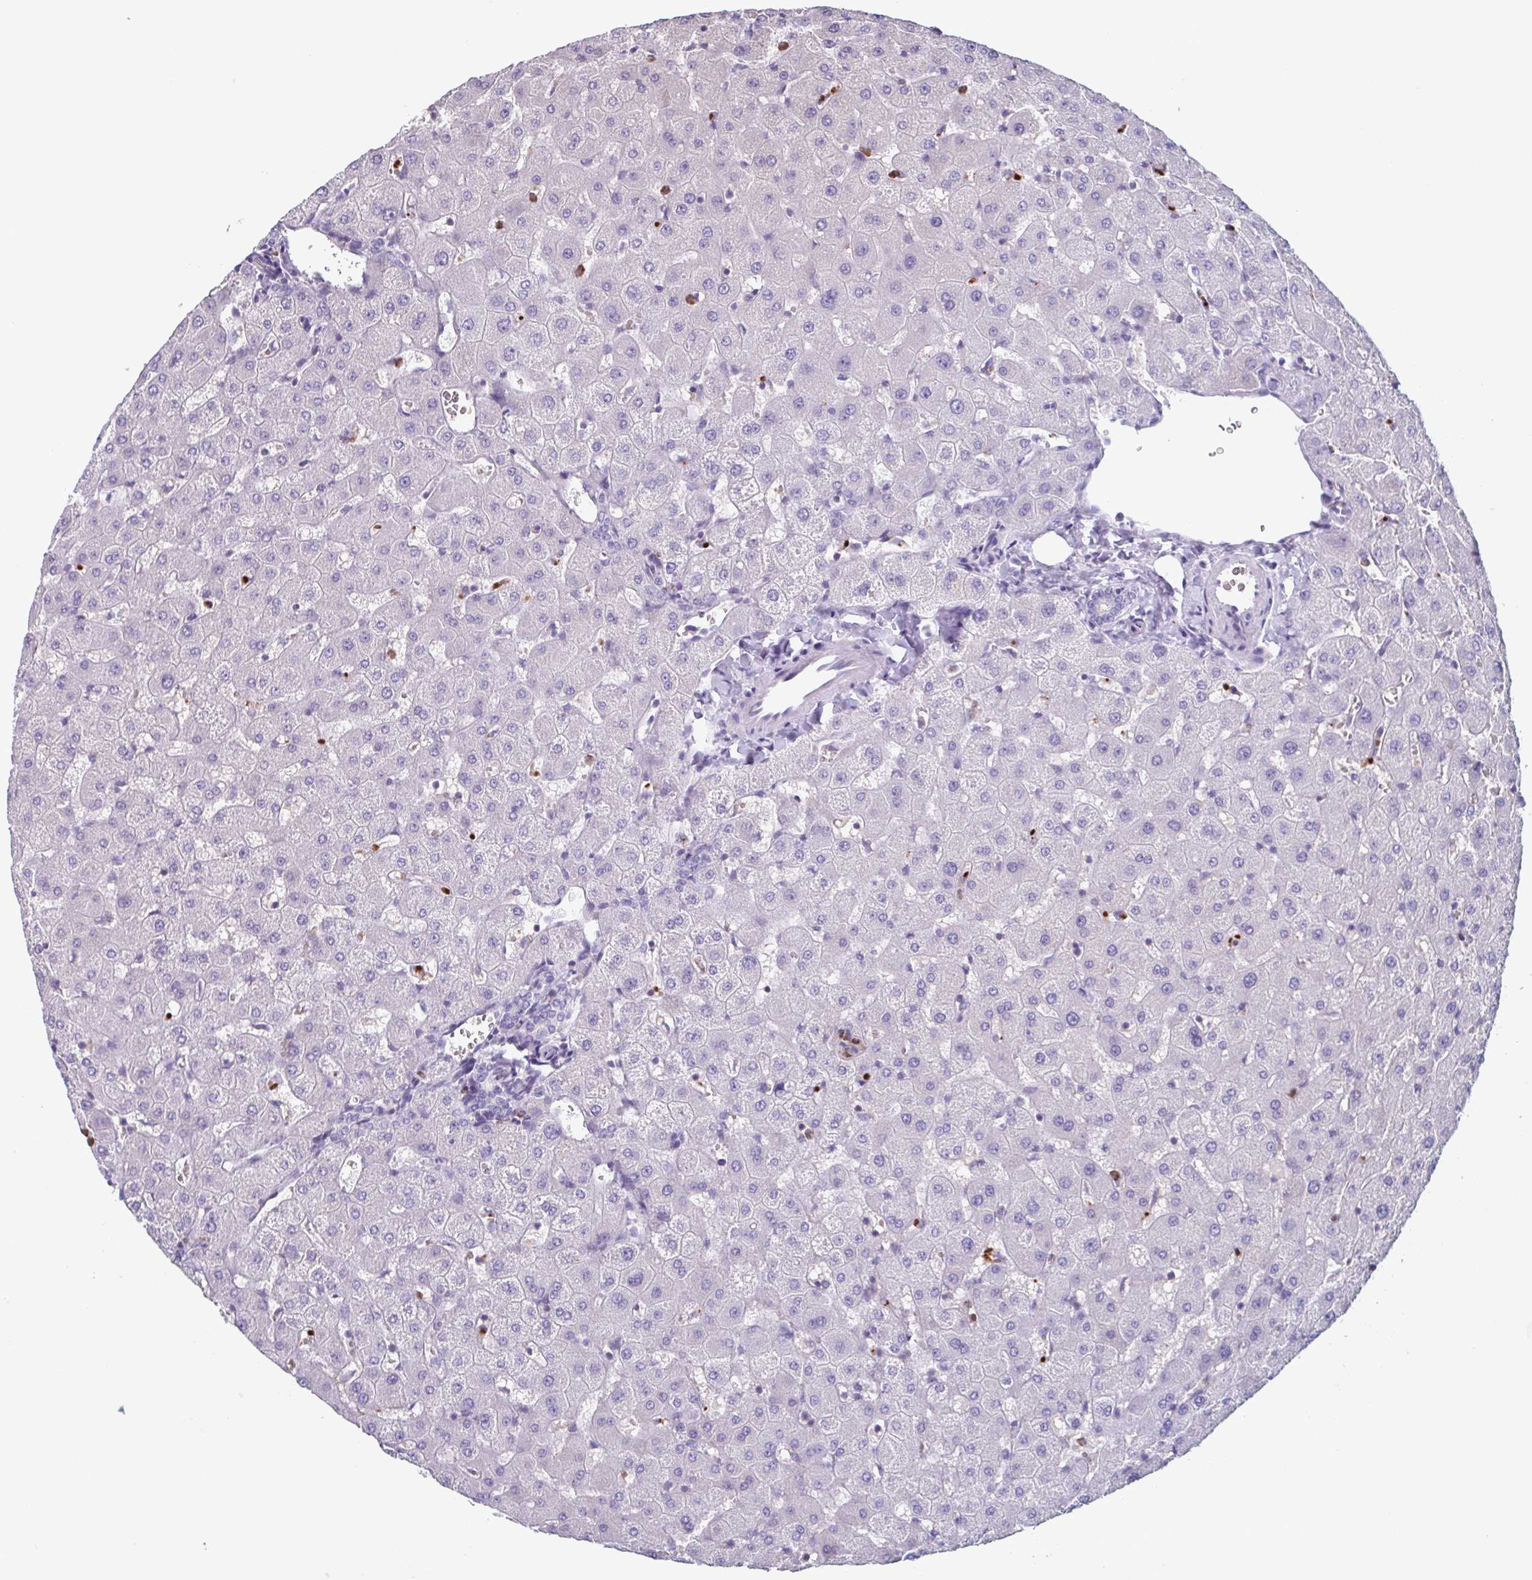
{"staining": {"intensity": "negative", "quantity": "none", "location": "none"}, "tissue": "liver", "cell_type": "Cholangiocytes", "image_type": "normal", "snomed": [{"axis": "morphology", "description": "Normal tissue, NOS"}, {"axis": "topography", "description": "Liver"}], "caption": "IHC micrograph of normal human liver stained for a protein (brown), which exhibits no expression in cholangiocytes.", "gene": "BPI", "patient": {"sex": "female", "age": 63}}